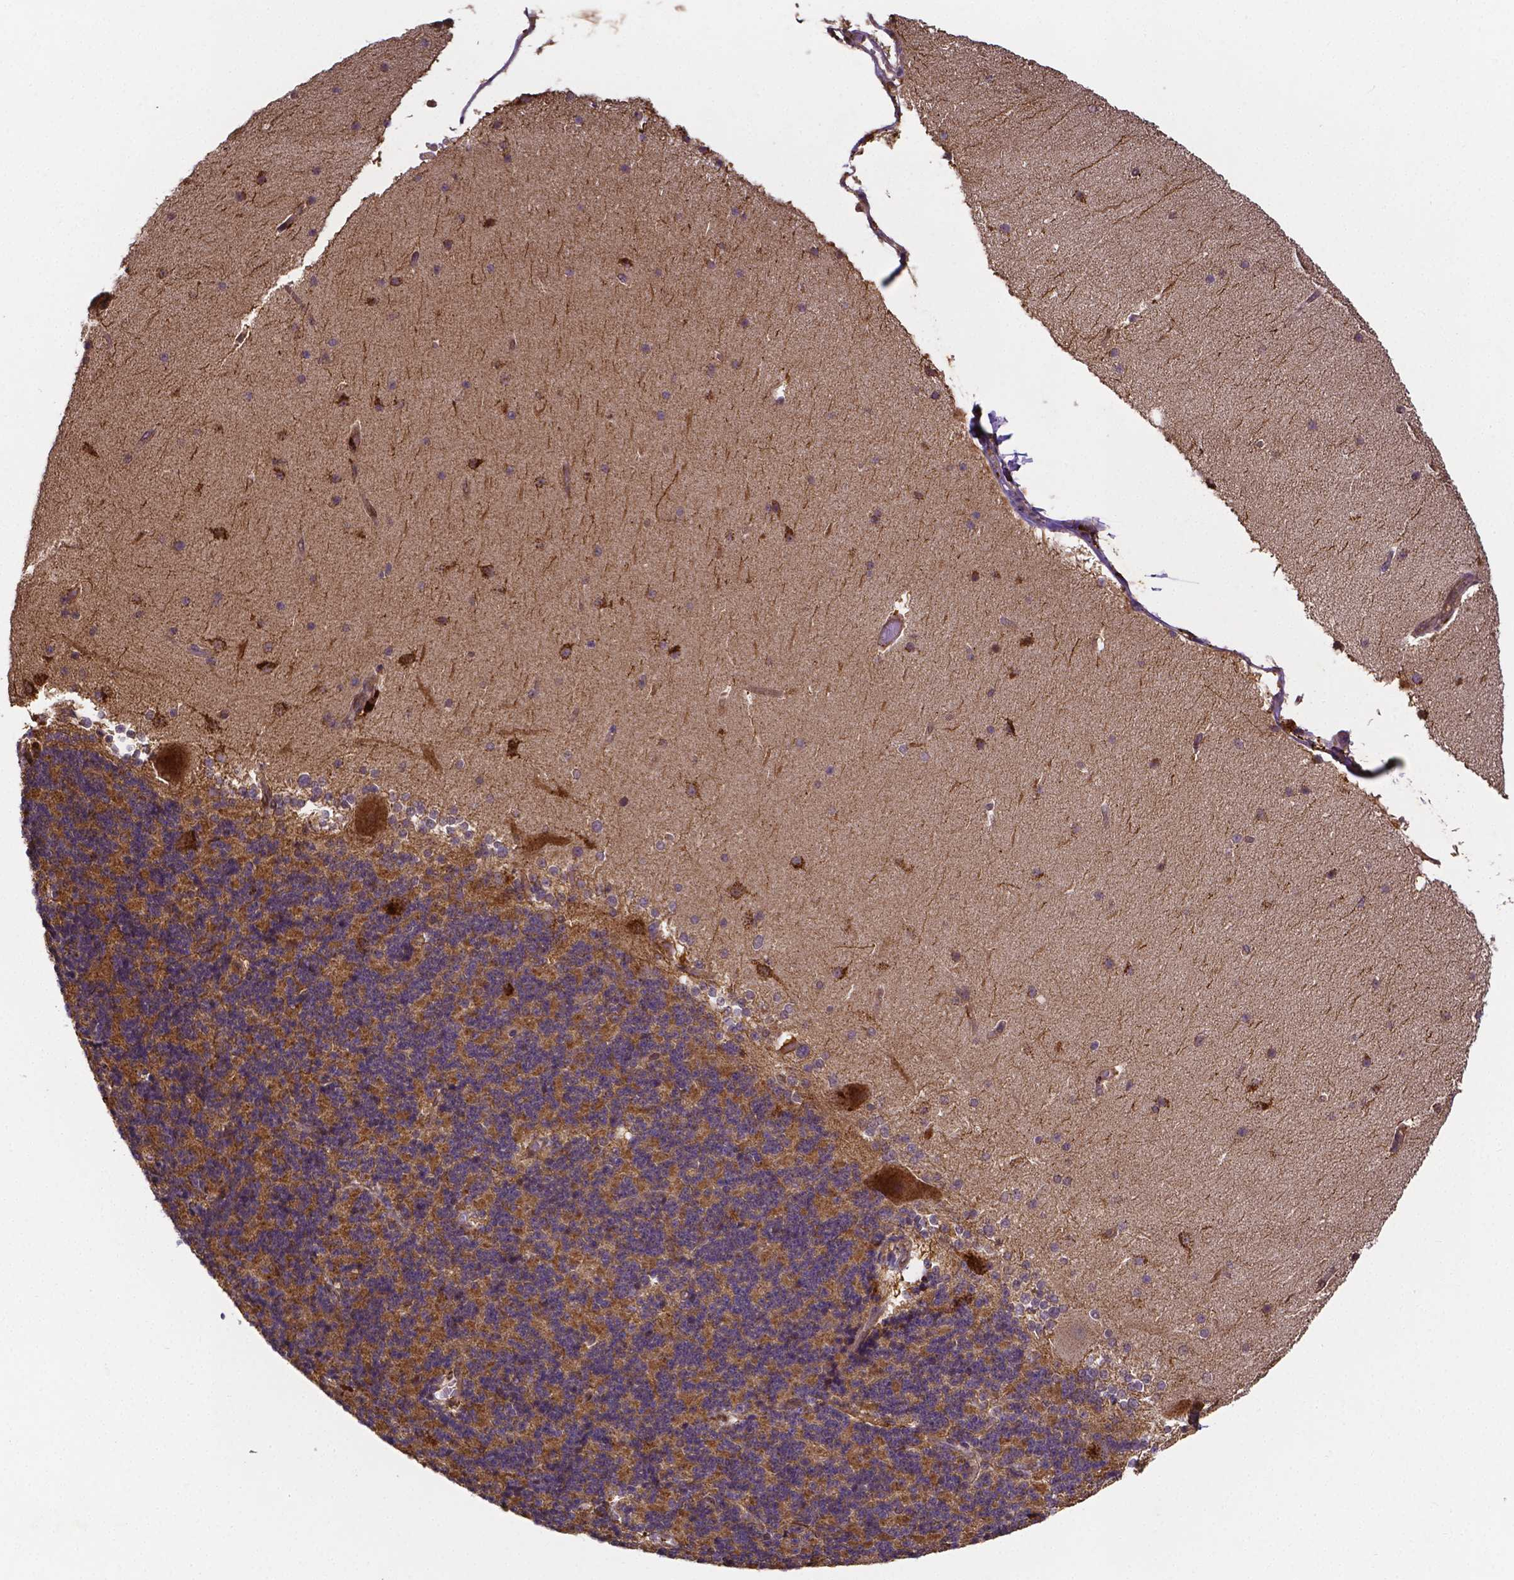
{"staining": {"intensity": "moderate", "quantity": ">75%", "location": "cytoplasmic/membranous"}, "tissue": "cerebellum", "cell_type": "Cells in granular layer", "image_type": "normal", "snomed": [{"axis": "morphology", "description": "Normal tissue, NOS"}, {"axis": "topography", "description": "Cerebellum"}], "caption": "This is a micrograph of immunohistochemistry staining of unremarkable cerebellum, which shows moderate positivity in the cytoplasmic/membranous of cells in granular layer.", "gene": "RNF123", "patient": {"sex": "female", "age": 19}}